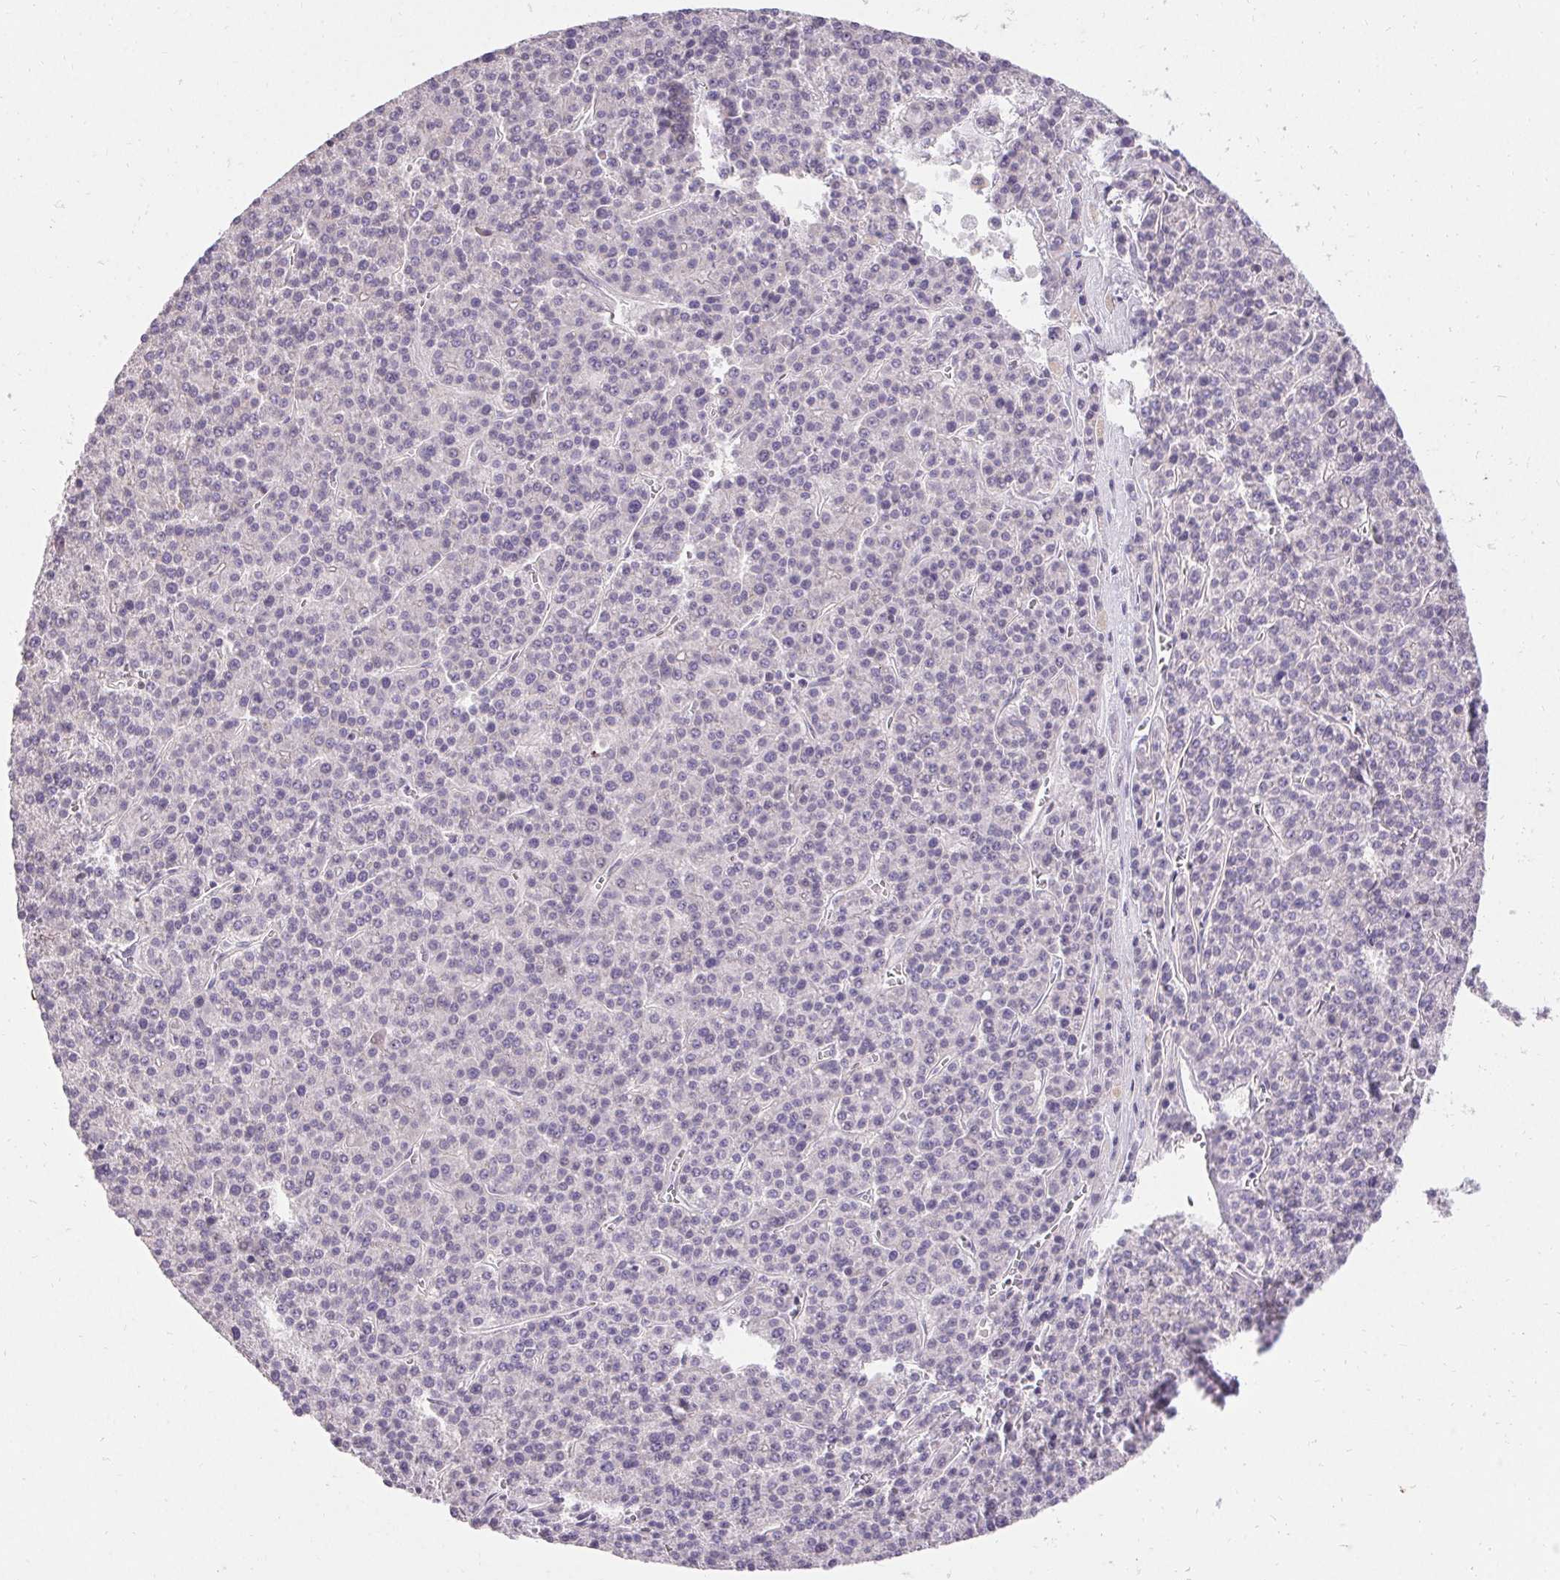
{"staining": {"intensity": "negative", "quantity": "none", "location": "none"}, "tissue": "liver cancer", "cell_type": "Tumor cells", "image_type": "cancer", "snomed": [{"axis": "morphology", "description": "Carcinoma, Hepatocellular, NOS"}, {"axis": "topography", "description": "Liver"}], "caption": "This photomicrograph is of liver cancer stained with immunohistochemistry (IHC) to label a protein in brown with the nuclei are counter-stained blue. There is no positivity in tumor cells. (DAB (3,3'-diaminobenzidine) IHC with hematoxylin counter stain).", "gene": "HSD17B3", "patient": {"sex": "female", "age": 58}}